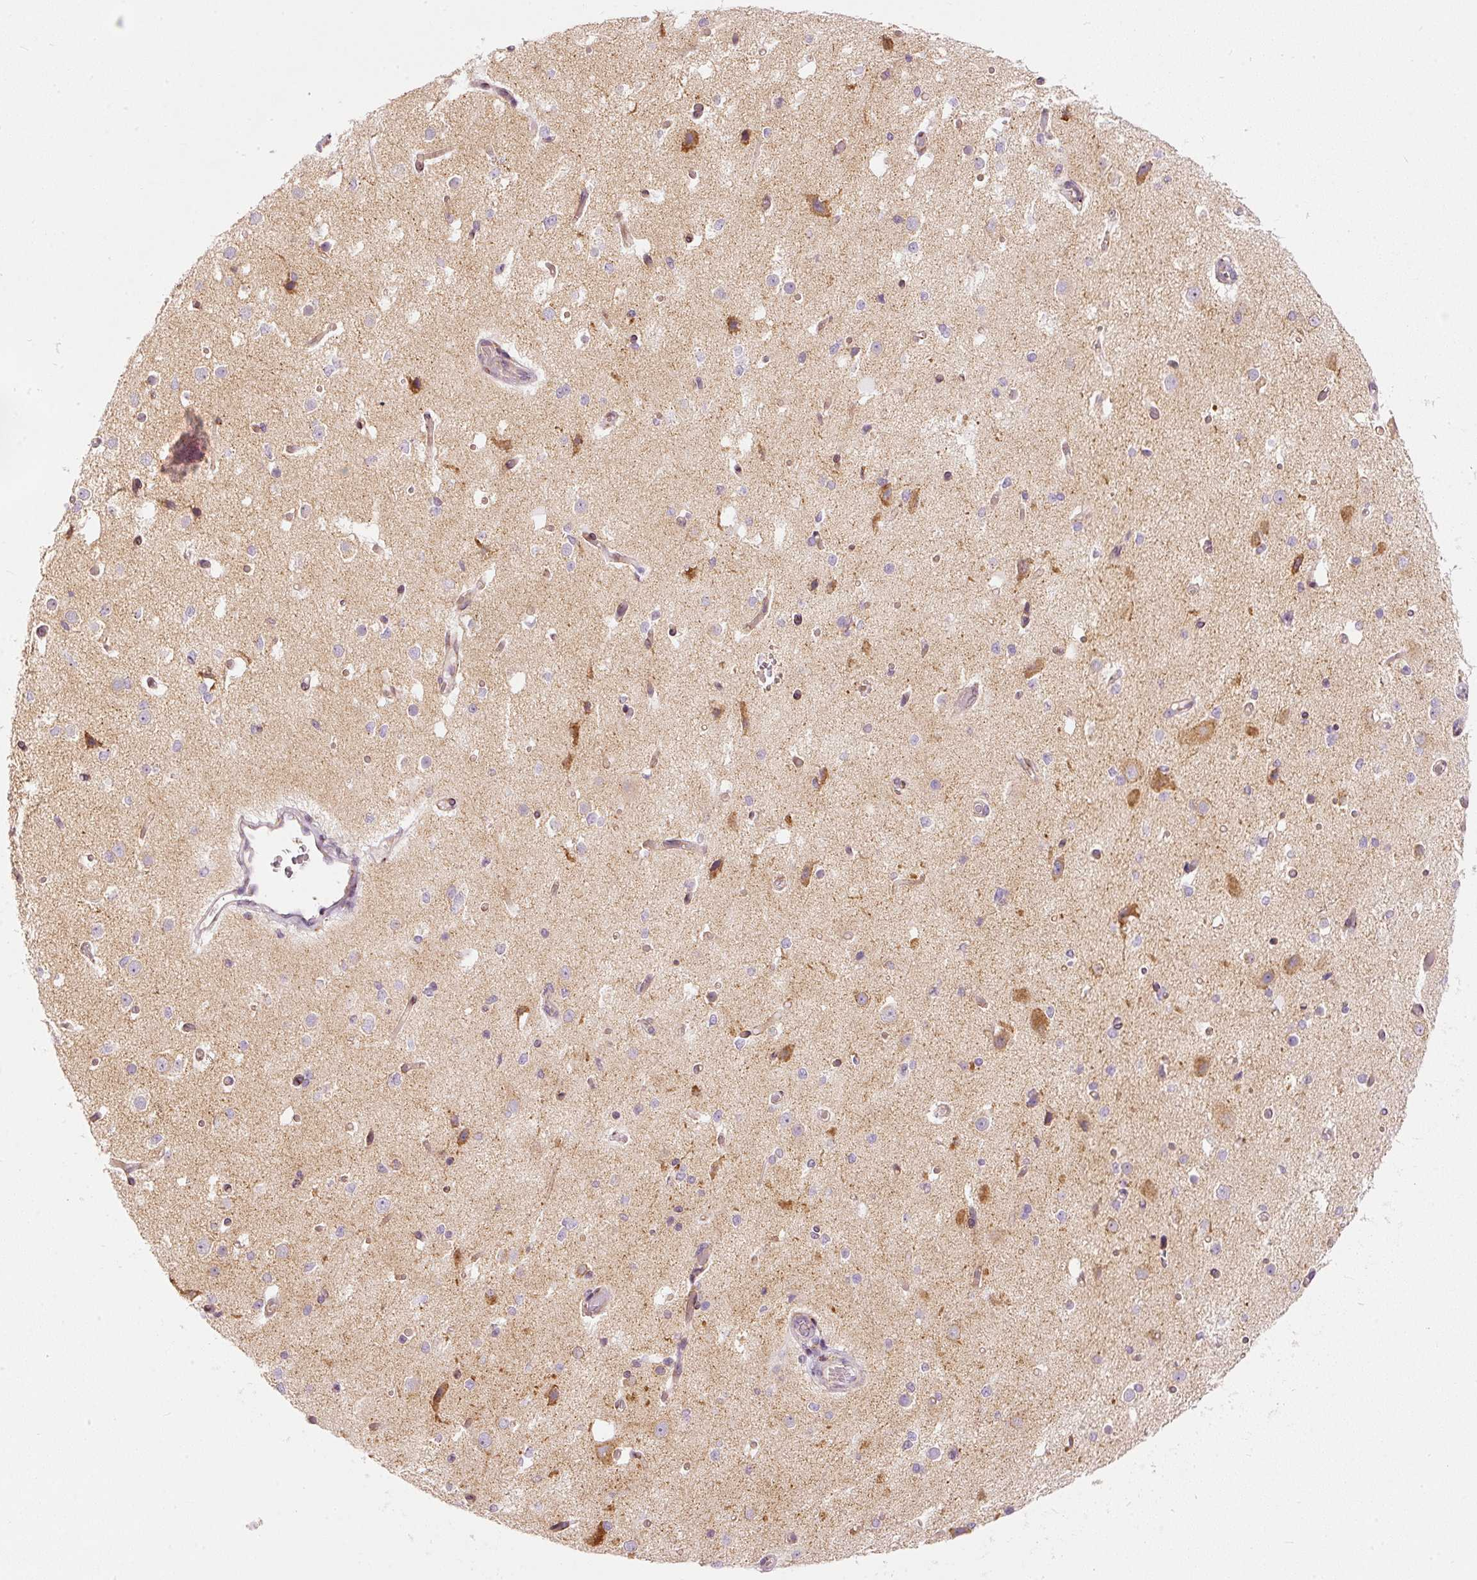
{"staining": {"intensity": "weak", "quantity": "<25%", "location": "cytoplasmic/membranous"}, "tissue": "cerebral cortex", "cell_type": "Endothelial cells", "image_type": "normal", "snomed": [{"axis": "morphology", "description": "Normal tissue, NOS"}, {"axis": "morphology", "description": "Inflammation, NOS"}, {"axis": "topography", "description": "Cerebral cortex"}], "caption": "Image shows no protein staining in endothelial cells of unremarkable cerebral cortex.", "gene": "SNAPC5", "patient": {"sex": "male", "age": 6}}